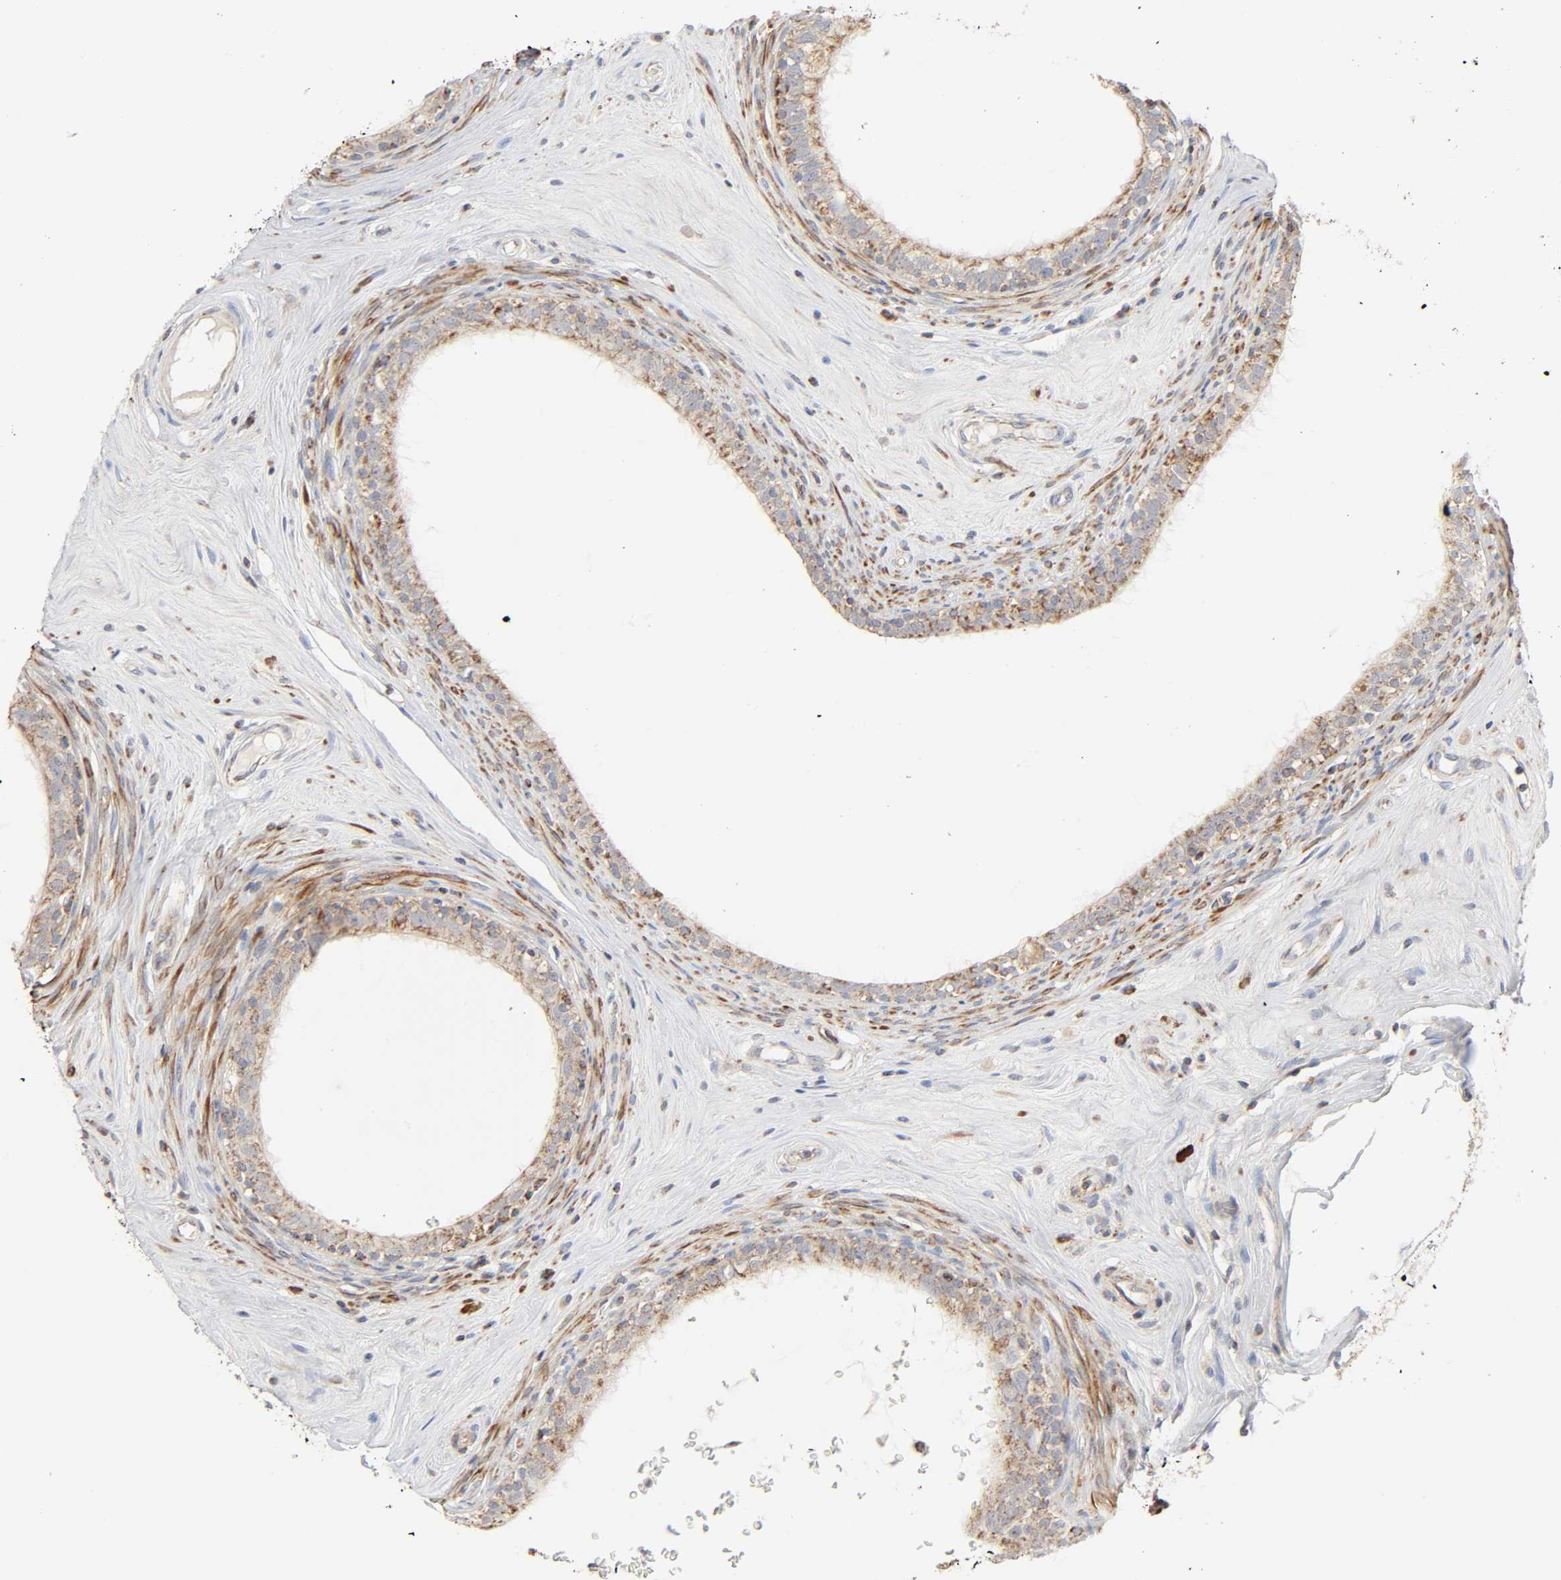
{"staining": {"intensity": "moderate", "quantity": ">75%", "location": "cytoplasmic/membranous"}, "tissue": "epididymis", "cell_type": "Glandular cells", "image_type": "normal", "snomed": [{"axis": "morphology", "description": "Normal tissue, NOS"}, {"axis": "morphology", "description": "Inflammation, NOS"}, {"axis": "topography", "description": "Epididymis"}], "caption": "This micrograph demonstrates IHC staining of unremarkable epididymis, with medium moderate cytoplasmic/membranous positivity in approximately >75% of glandular cells.", "gene": "SYT16", "patient": {"sex": "male", "age": 84}}